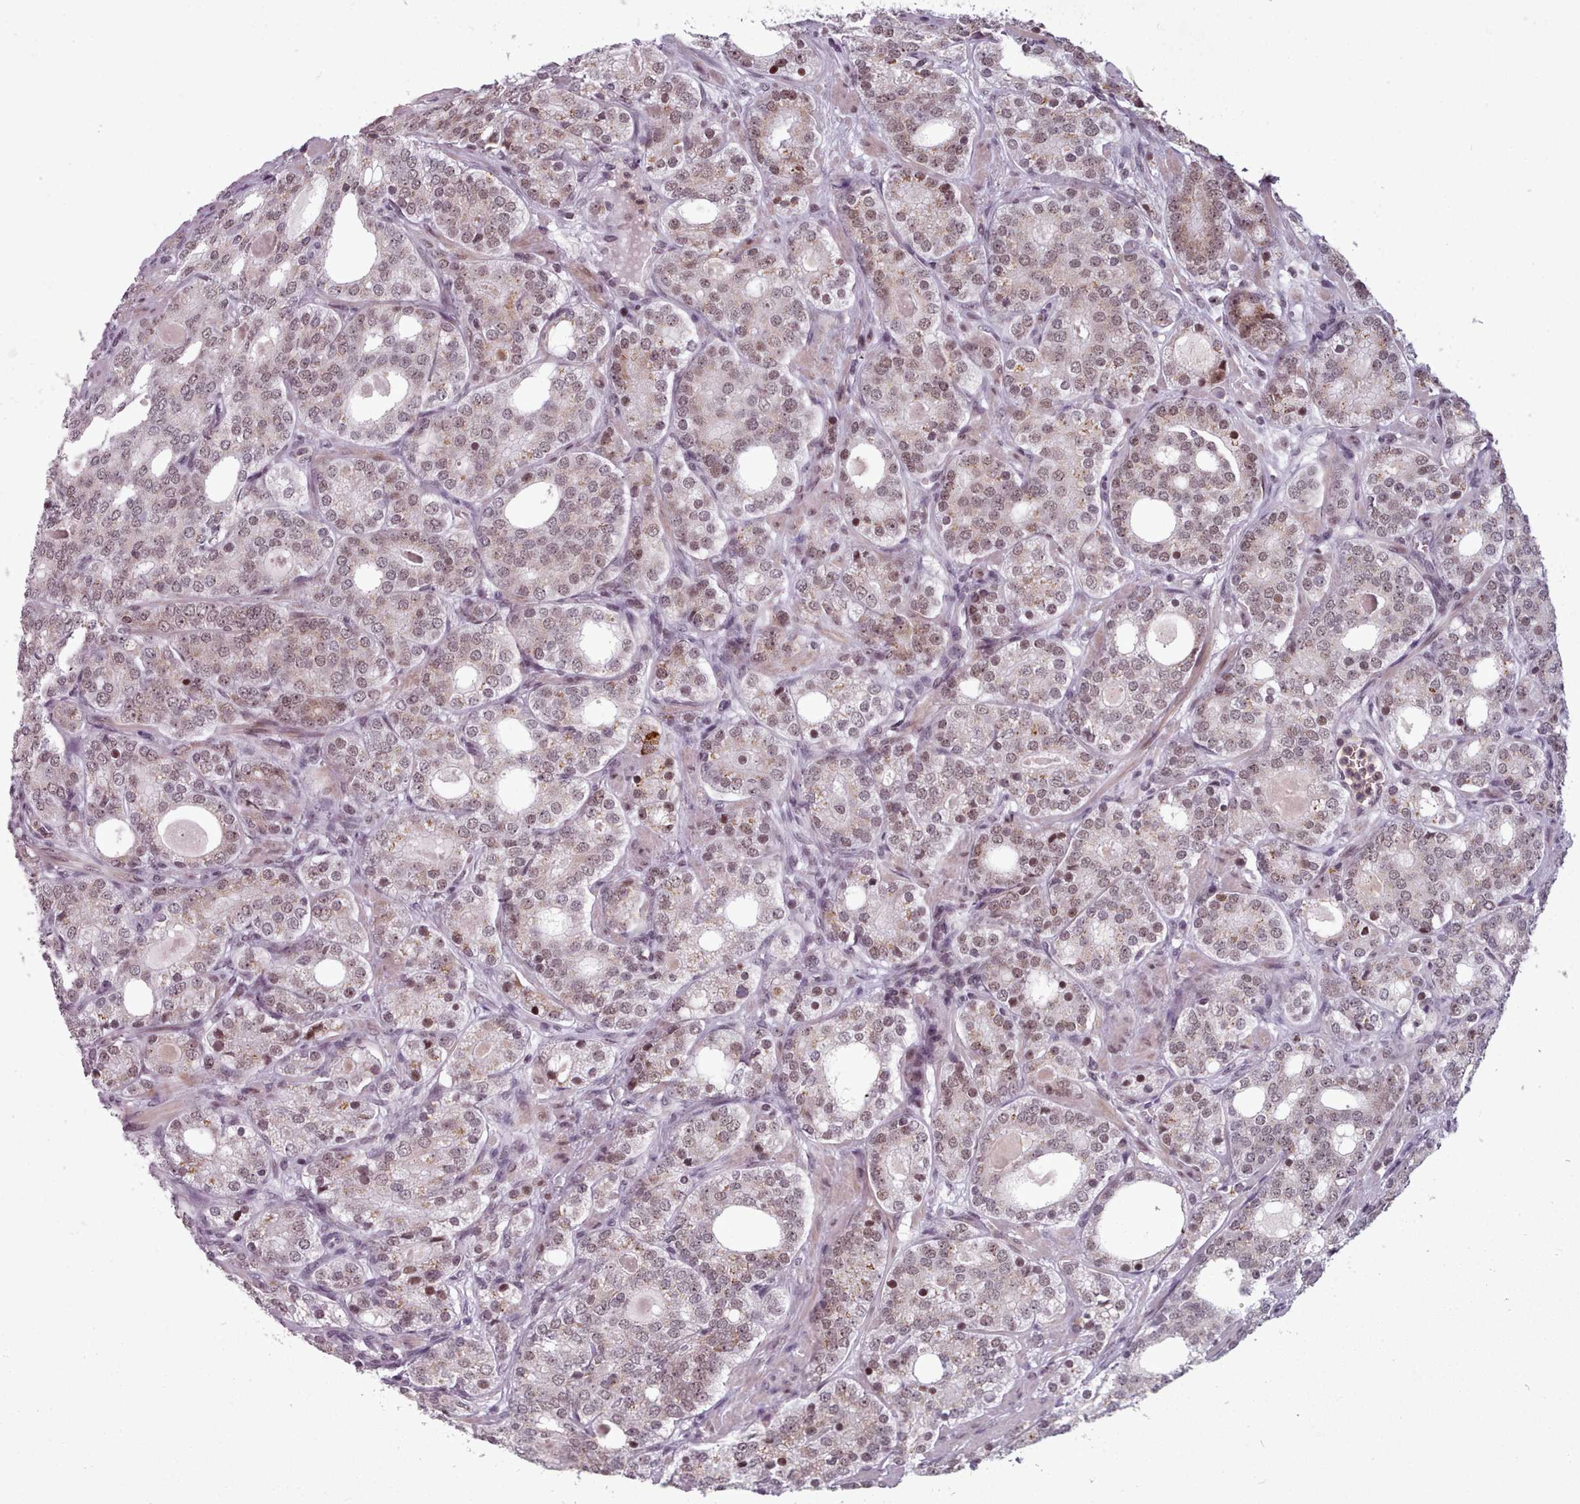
{"staining": {"intensity": "weak", "quantity": ">75%", "location": "cytoplasmic/membranous,nuclear"}, "tissue": "prostate cancer", "cell_type": "Tumor cells", "image_type": "cancer", "snomed": [{"axis": "morphology", "description": "Adenocarcinoma, High grade"}, {"axis": "topography", "description": "Prostate"}], "caption": "Approximately >75% of tumor cells in human high-grade adenocarcinoma (prostate) reveal weak cytoplasmic/membranous and nuclear protein expression as visualized by brown immunohistochemical staining.", "gene": "SRSF9", "patient": {"sex": "male", "age": 64}}